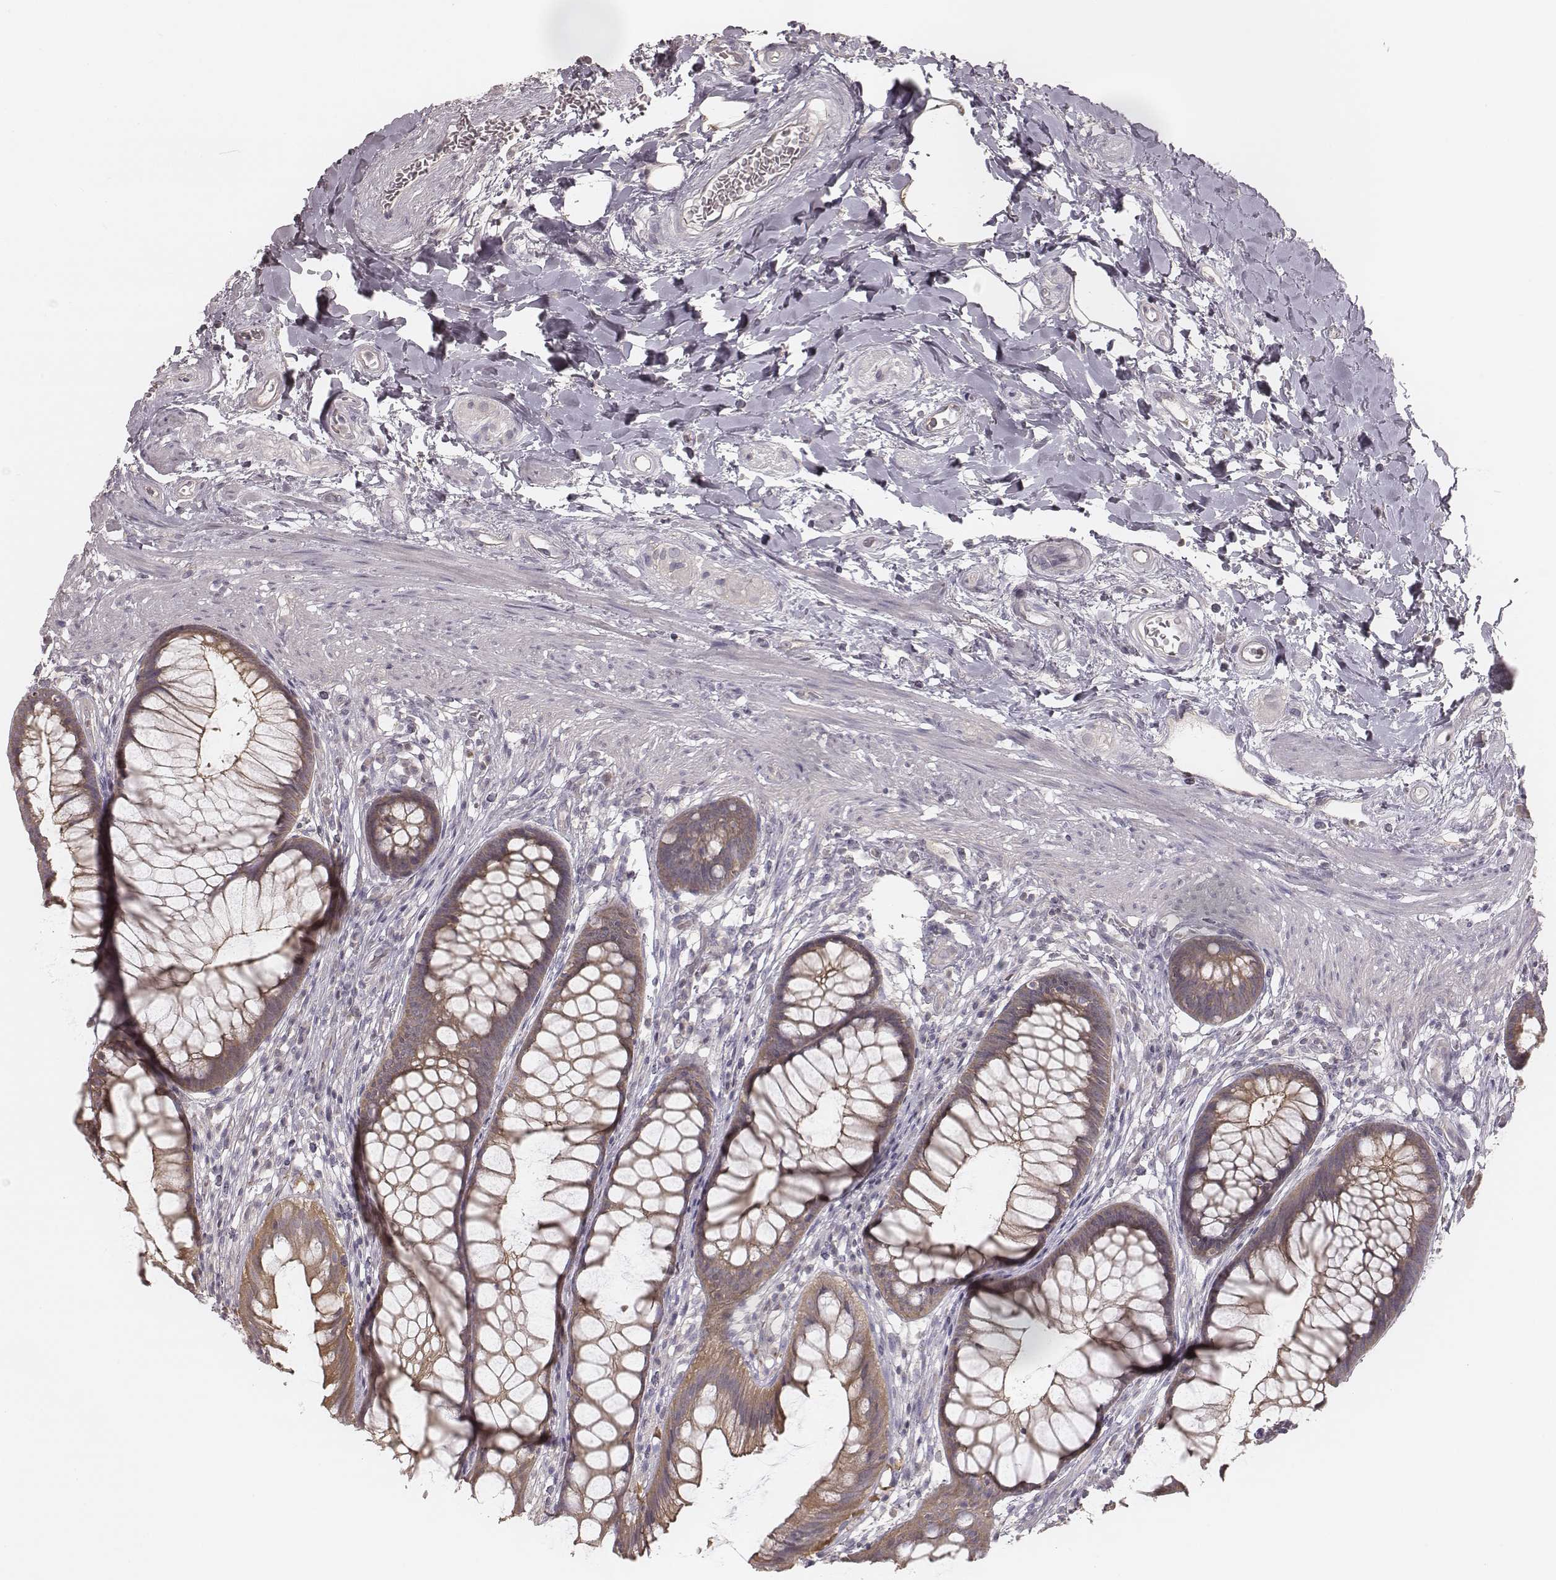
{"staining": {"intensity": "weak", "quantity": ">75%", "location": "cytoplasmic/membranous"}, "tissue": "rectum", "cell_type": "Glandular cells", "image_type": "normal", "snomed": [{"axis": "morphology", "description": "Normal tissue, NOS"}, {"axis": "topography", "description": "Smooth muscle"}, {"axis": "topography", "description": "Rectum"}], "caption": "Immunohistochemical staining of unremarkable rectum displays >75% levels of weak cytoplasmic/membranous protein staining in about >75% of glandular cells.", "gene": "TDRD5", "patient": {"sex": "male", "age": 53}}